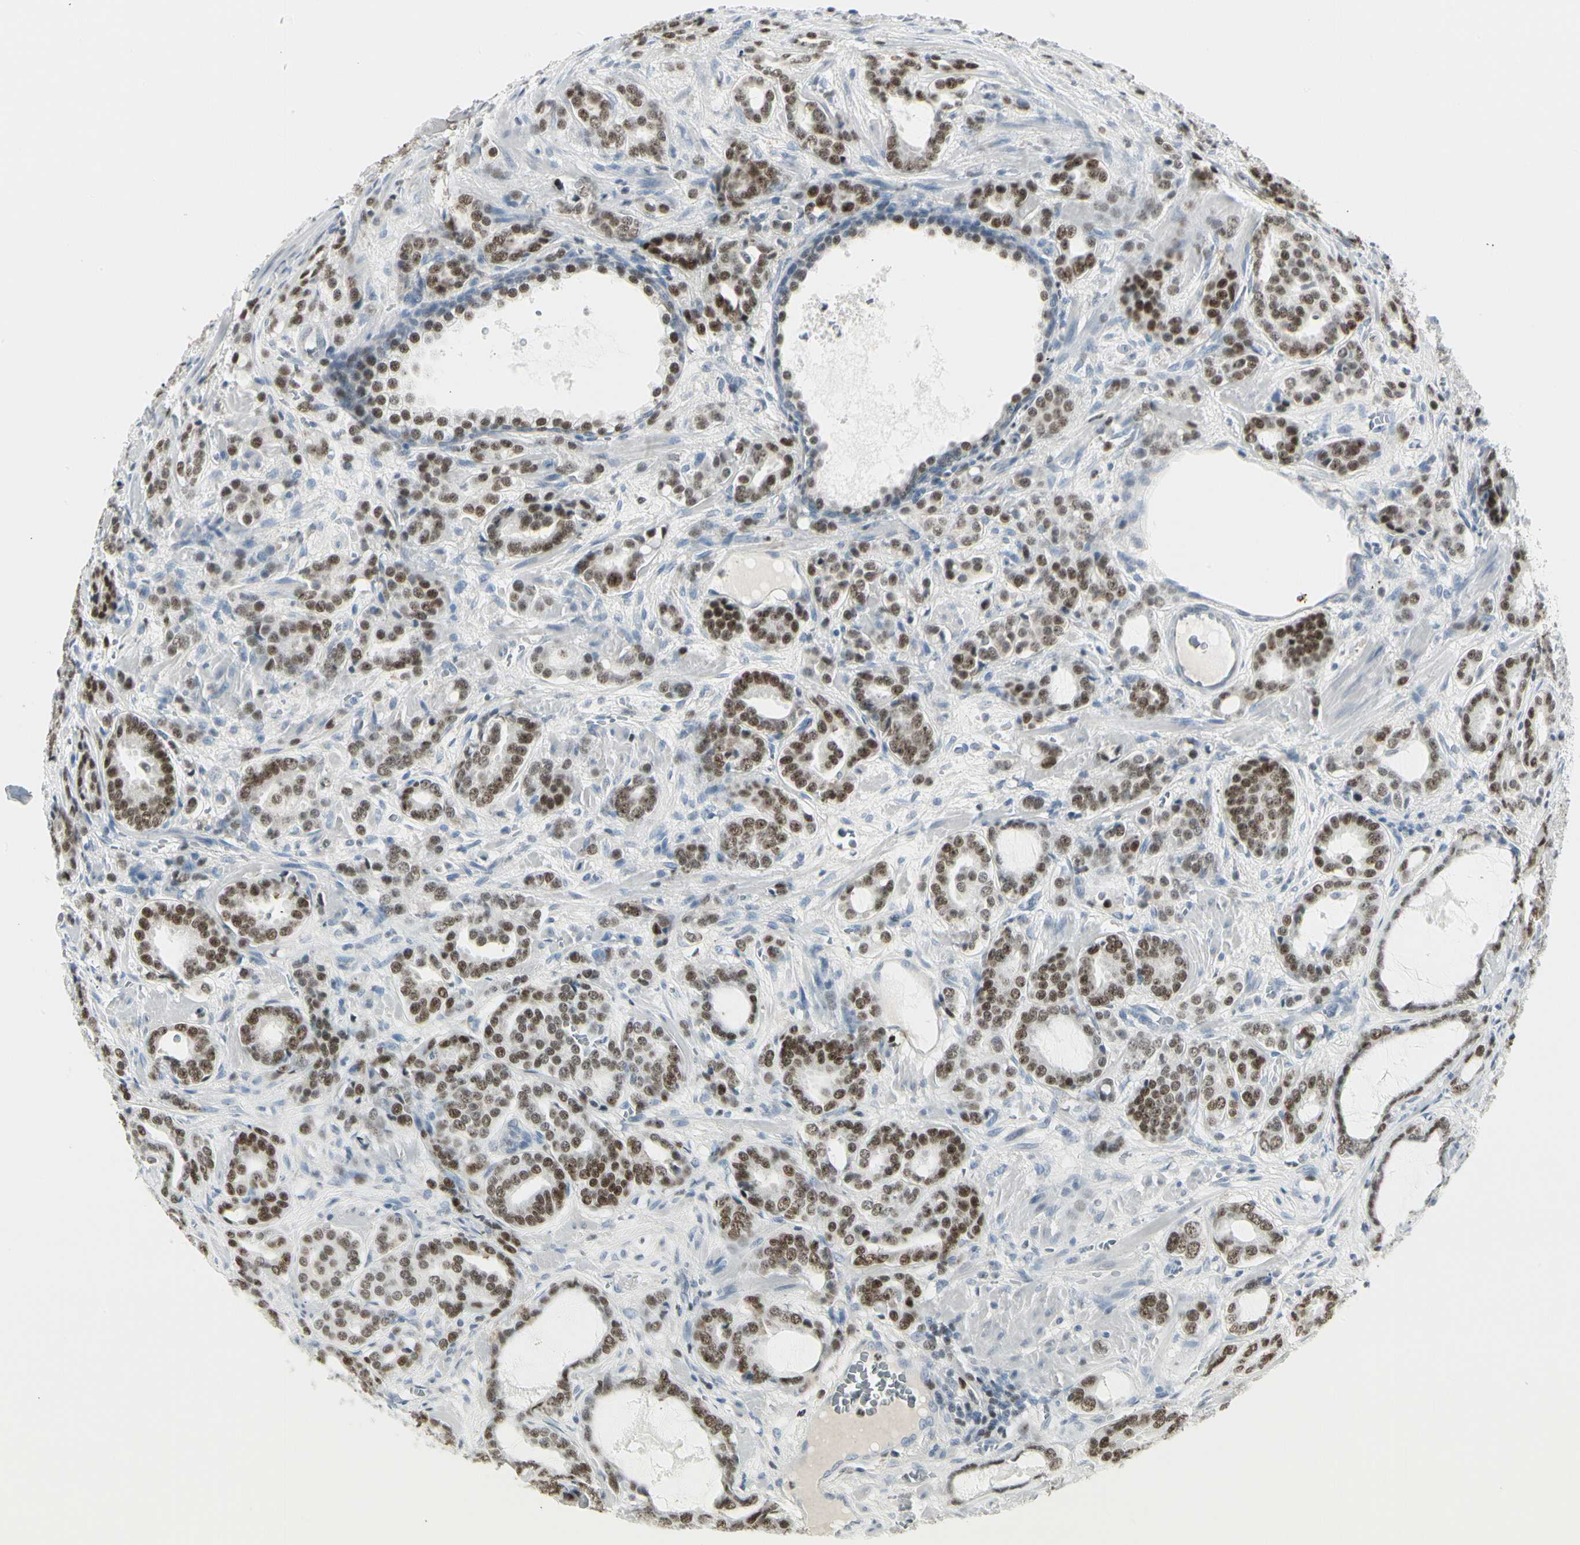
{"staining": {"intensity": "strong", "quantity": ">75%", "location": "nuclear"}, "tissue": "prostate cancer", "cell_type": "Tumor cells", "image_type": "cancer", "snomed": [{"axis": "morphology", "description": "Adenocarcinoma, High grade"}, {"axis": "topography", "description": "Prostate"}], "caption": "DAB (3,3'-diaminobenzidine) immunohistochemical staining of human prostate cancer exhibits strong nuclear protein expression in approximately >75% of tumor cells.", "gene": "ZBTB7B", "patient": {"sex": "male", "age": 64}}